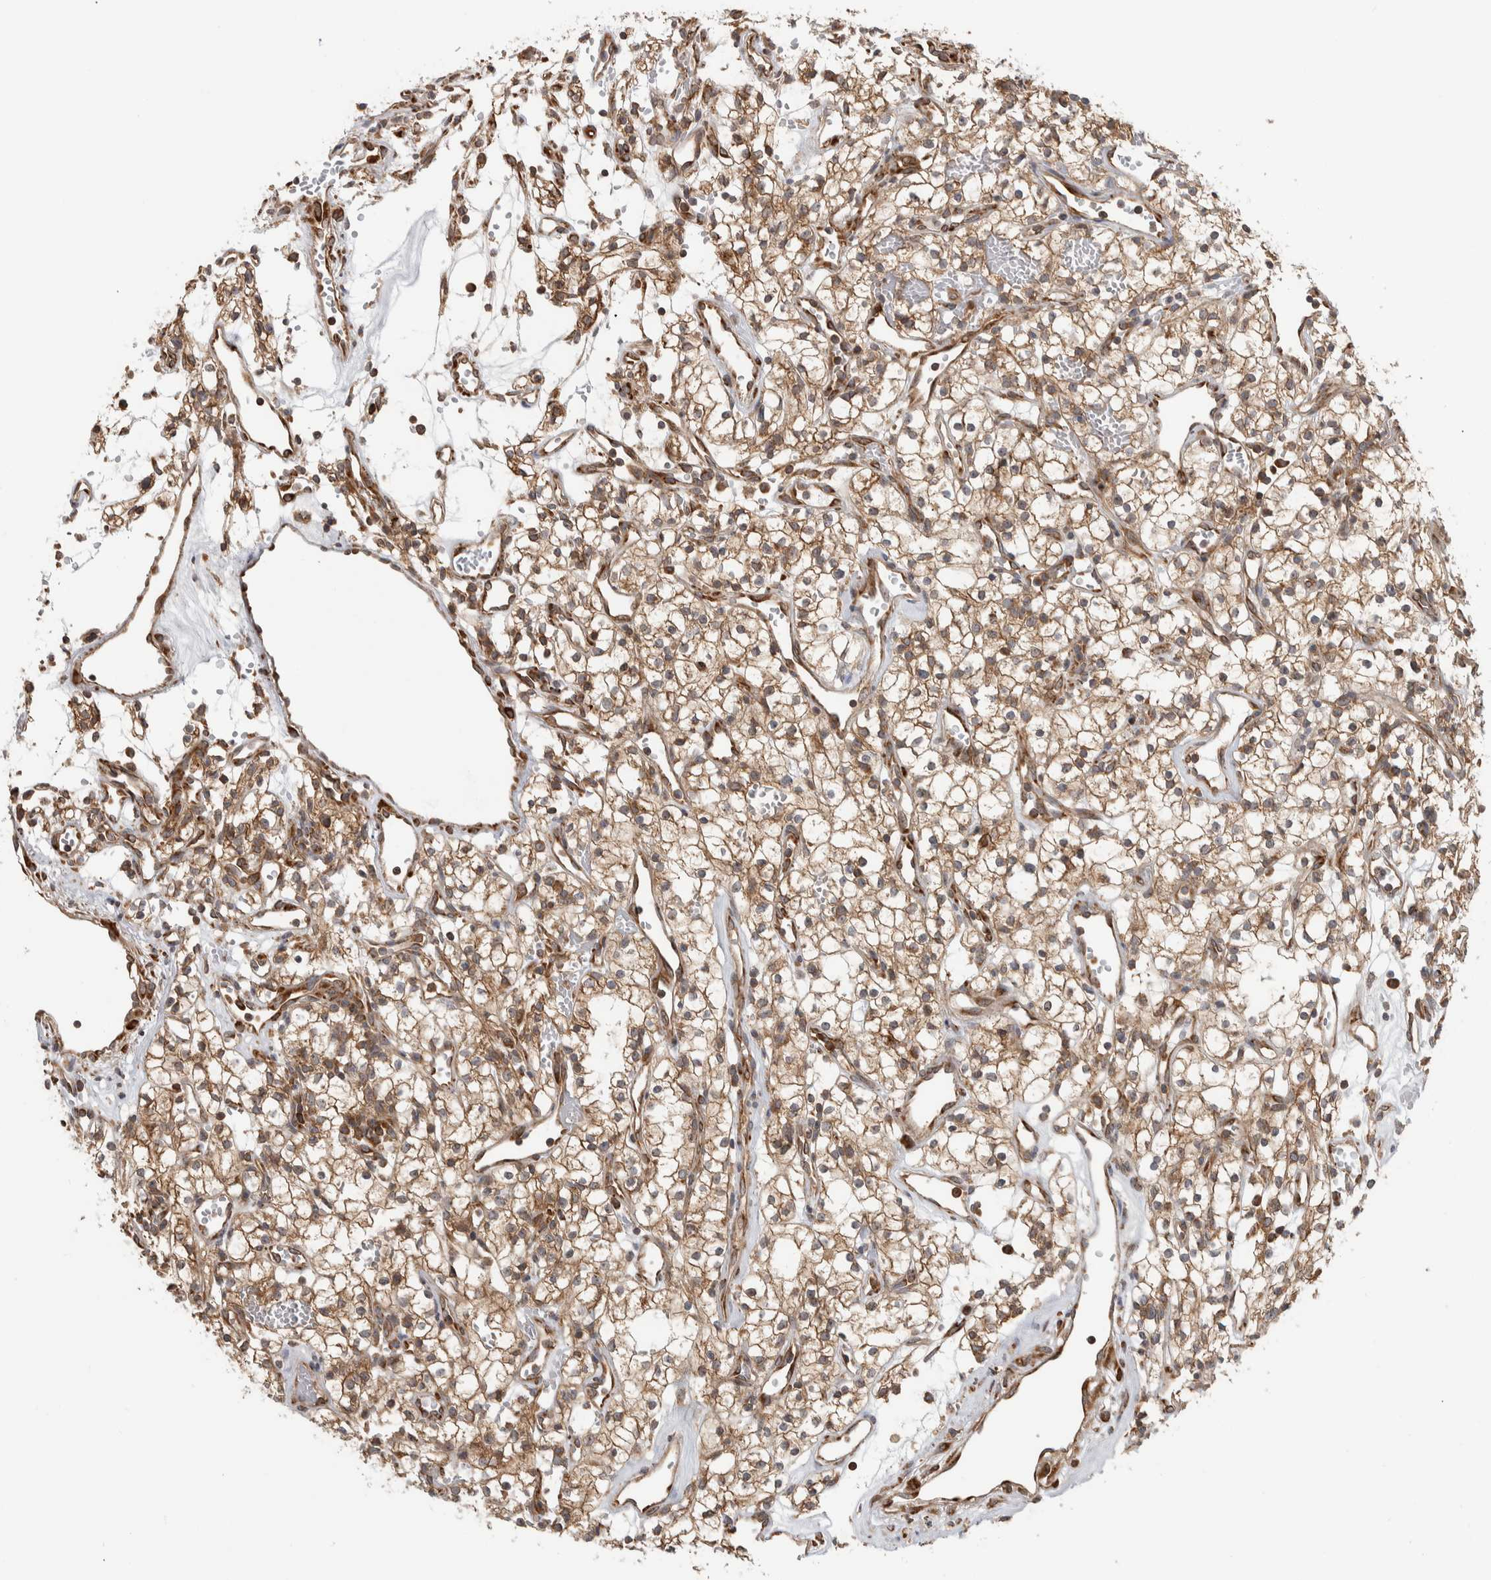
{"staining": {"intensity": "moderate", "quantity": ">75%", "location": "cytoplasmic/membranous"}, "tissue": "renal cancer", "cell_type": "Tumor cells", "image_type": "cancer", "snomed": [{"axis": "morphology", "description": "Adenocarcinoma, NOS"}, {"axis": "topography", "description": "Kidney"}], "caption": "This is an image of IHC staining of renal adenocarcinoma, which shows moderate positivity in the cytoplasmic/membranous of tumor cells.", "gene": "EIF3H", "patient": {"sex": "male", "age": 59}}